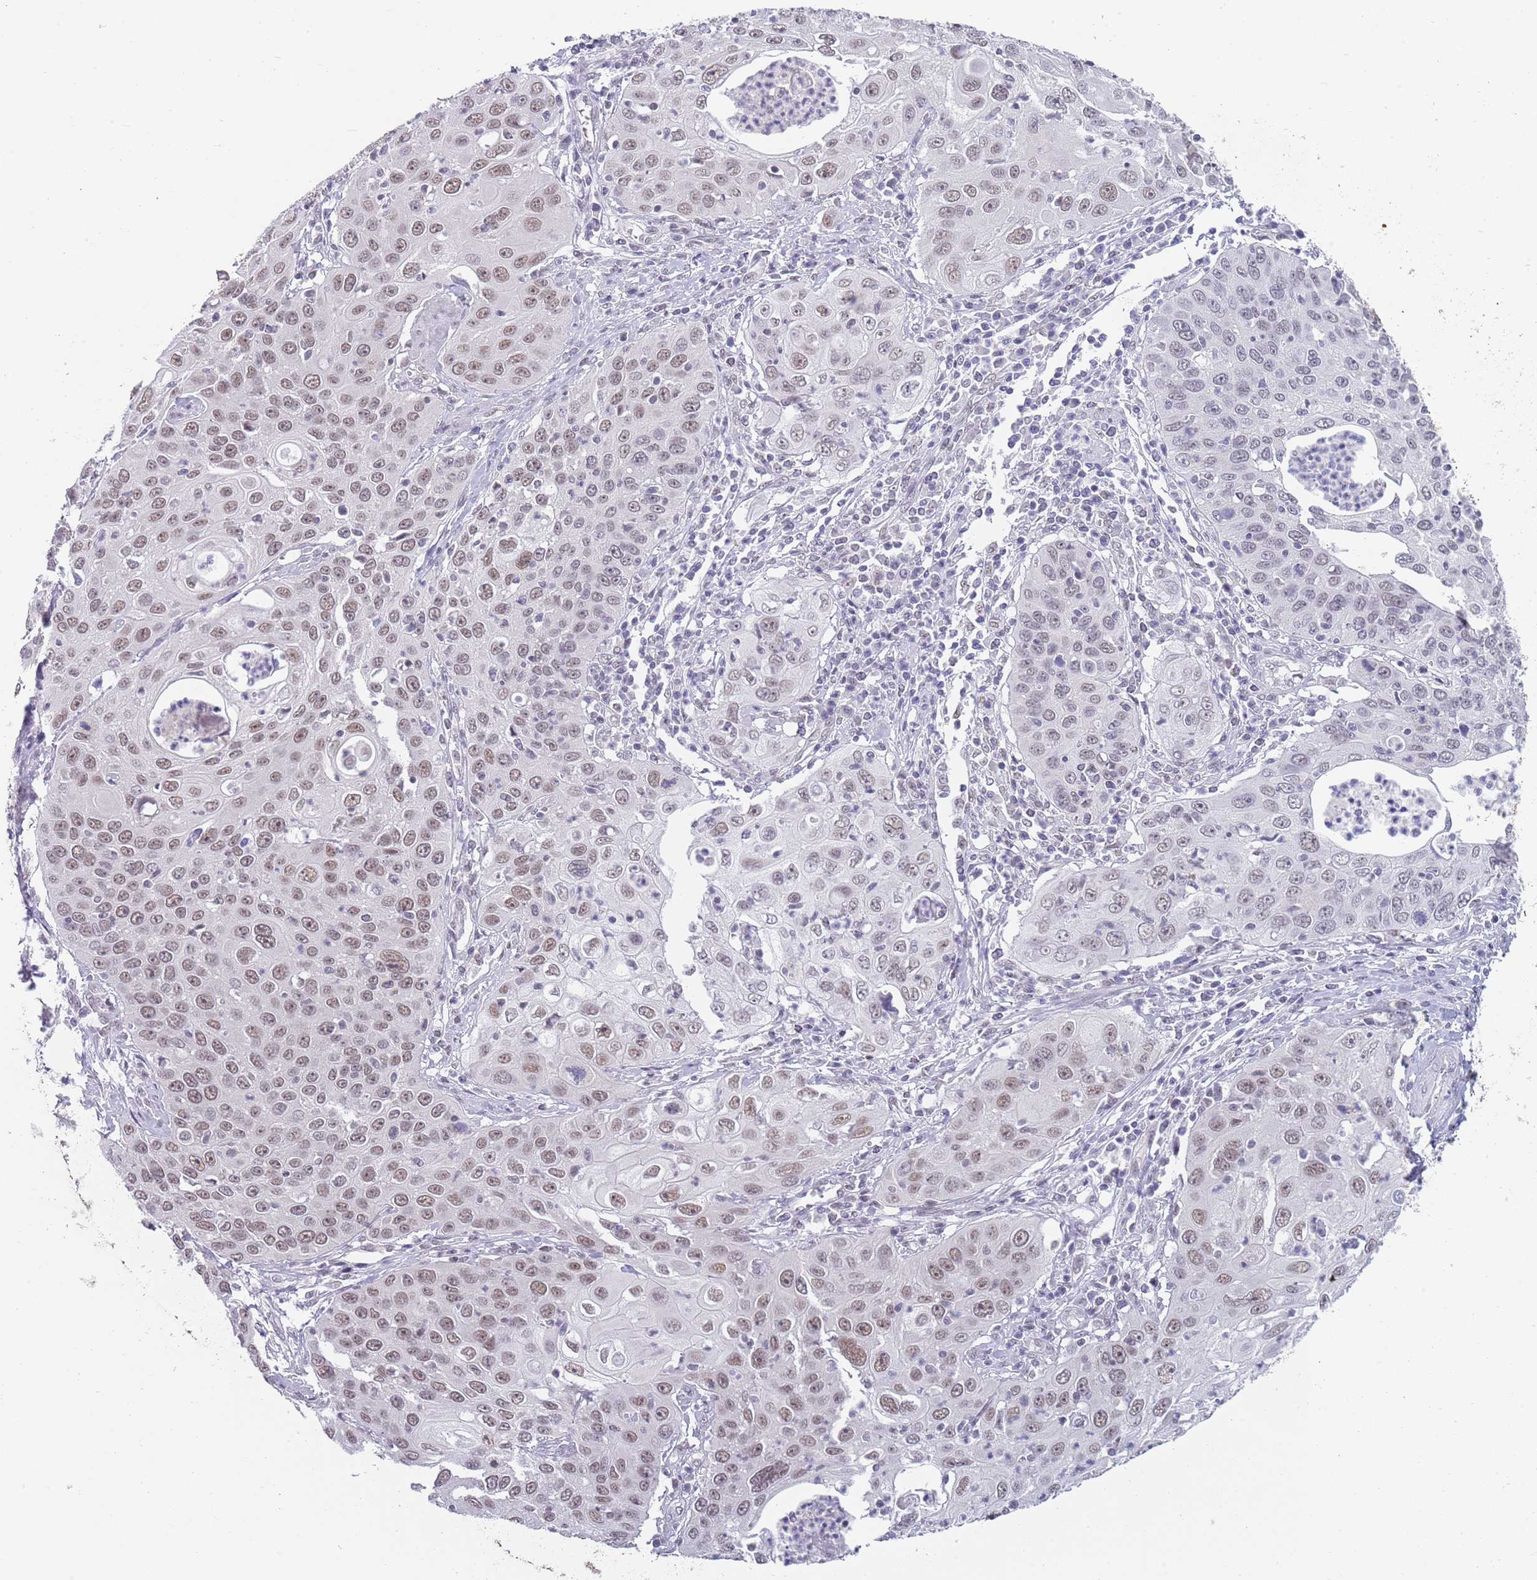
{"staining": {"intensity": "weak", "quantity": ">75%", "location": "nuclear"}, "tissue": "cervical cancer", "cell_type": "Tumor cells", "image_type": "cancer", "snomed": [{"axis": "morphology", "description": "Squamous cell carcinoma, NOS"}, {"axis": "topography", "description": "Cervix"}], "caption": "Immunohistochemical staining of cervical cancer (squamous cell carcinoma) exhibits low levels of weak nuclear positivity in approximately >75% of tumor cells.", "gene": "SEPHS2", "patient": {"sex": "female", "age": 36}}